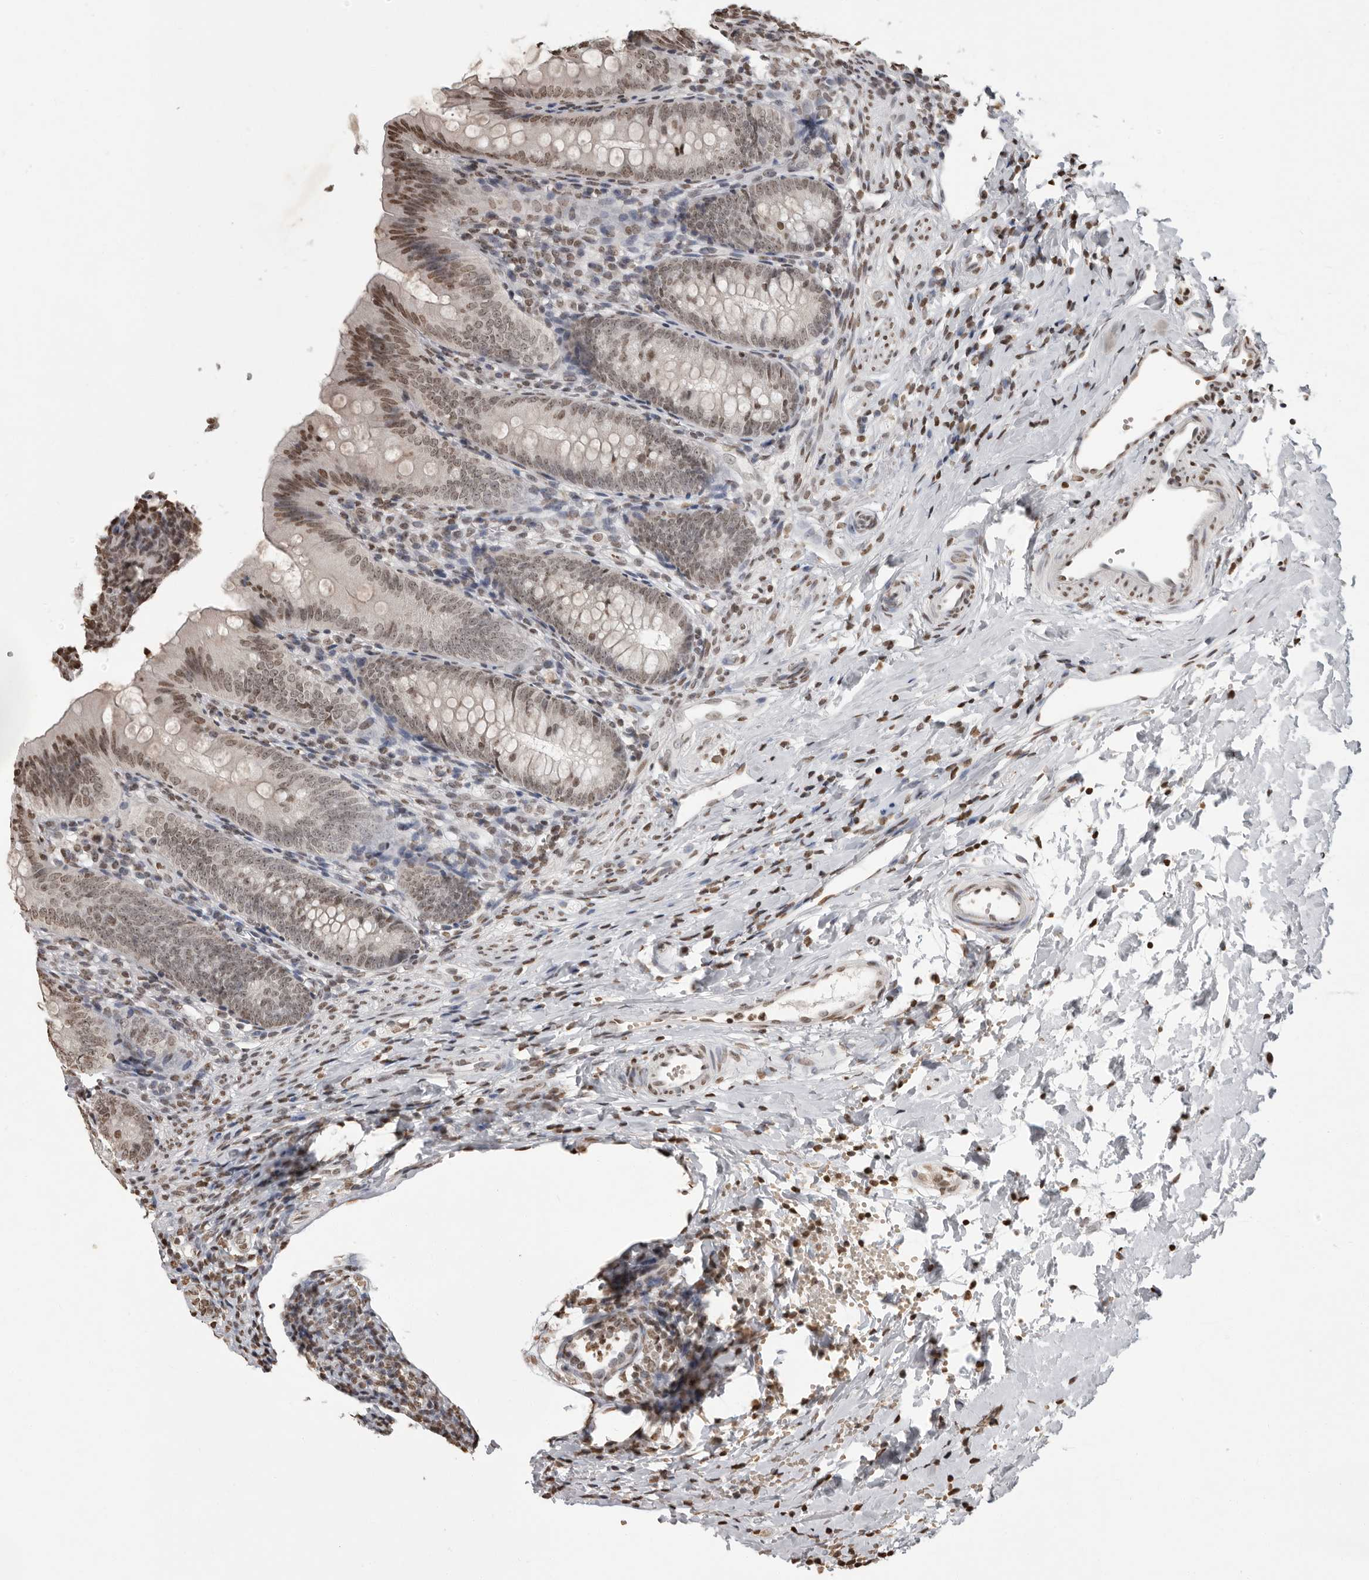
{"staining": {"intensity": "moderate", "quantity": "25%-75%", "location": "nuclear"}, "tissue": "appendix", "cell_type": "Glandular cells", "image_type": "normal", "snomed": [{"axis": "morphology", "description": "Normal tissue, NOS"}, {"axis": "topography", "description": "Appendix"}], "caption": "About 25%-75% of glandular cells in benign human appendix demonstrate moderate nuclear protein staining as visualized by brown immunohistochemical staining.", "gene": "WDR45", "patient": {"sex": "male", "age": 1}}